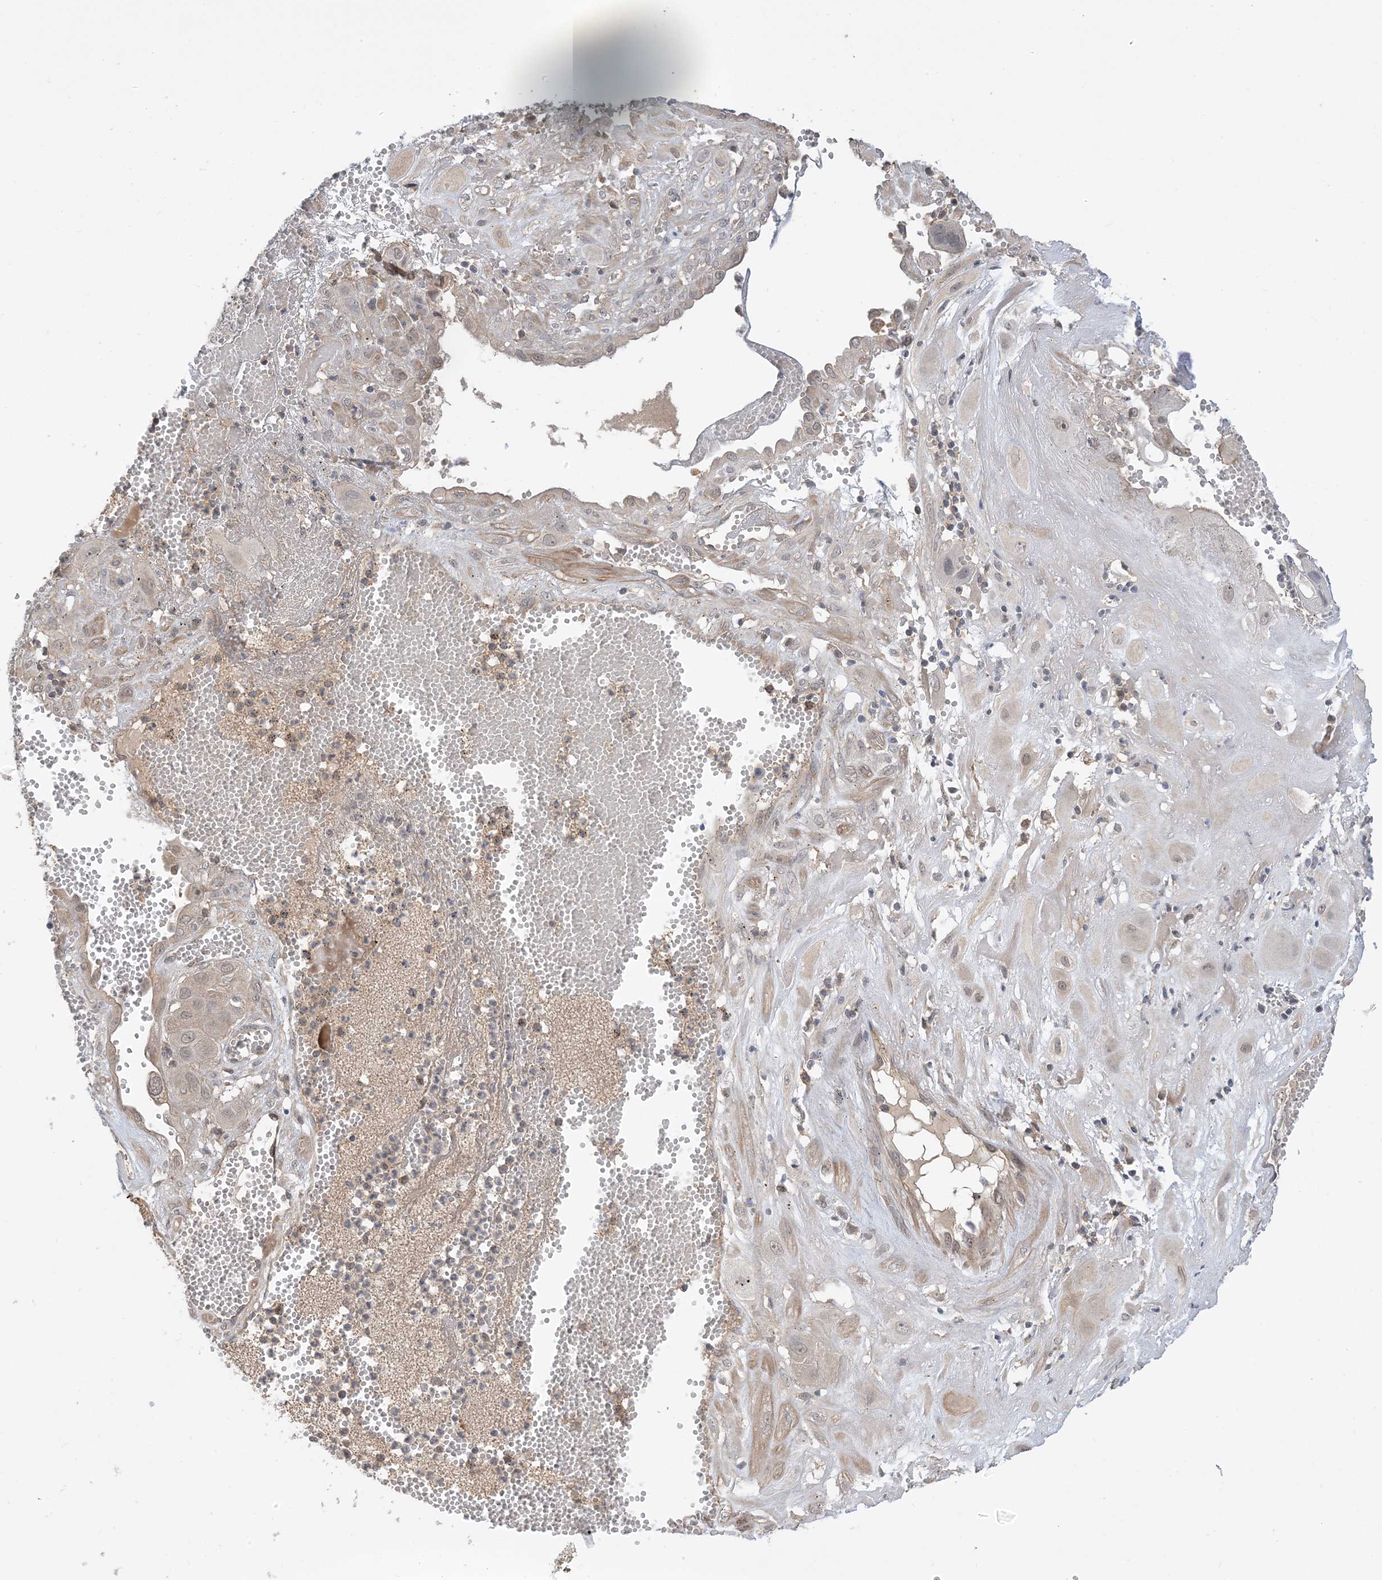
{"staining": {"intensity": "negative", "quantity": "none", "location": "none"}, "tissue": "cervical cancer", "cell_type": "Tumor cells", "image_type": "cancer", "snomed": [{"axis": "morphology", "description": "Squamous cell carcinoma, NOS"}, {"axis": "topography", "description": "Cervix"}], "caption": "The histopathology image exhibits no significant positivity in tumor cells of cervical squamous cell carcinoma.", "gene": "WDR26", "patient": {"sex": "female", "age": 34}}